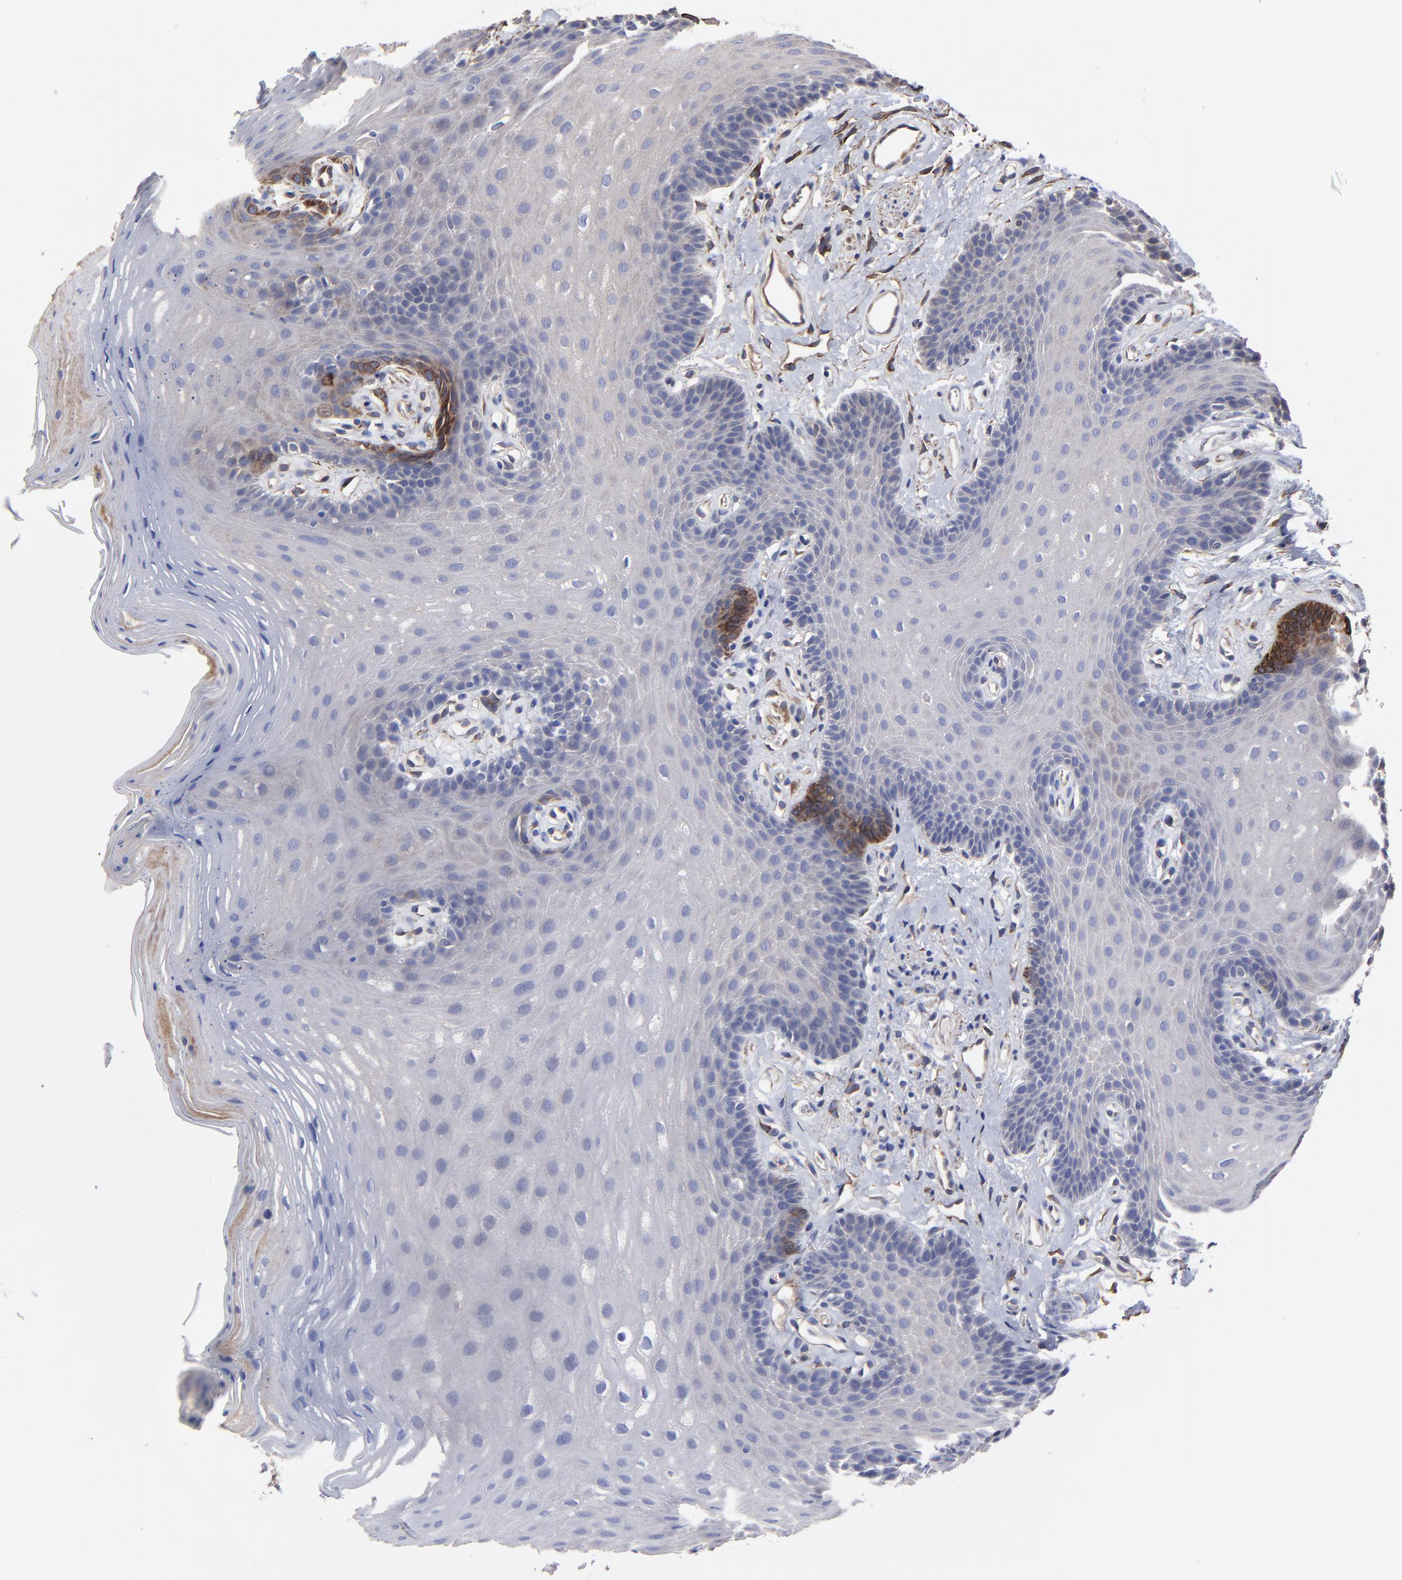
{"staining": {"intensity": "strong", "quantity": "<25%", "location": "cytoplasmic/membranous"}, "tissue": "oral mucosa", "cell_type": "Squamous epithelial cells", "image_type": "normal", "snomed": [{"axis": "morphology", "description": "Normal tissue, NOS"}, {"axis": "topography", "description": "Oral tissue"}], "caption": "This is an image of immunohistochemistry (IHC) staining of benign oral mucosa, which shows strong staining in the cytoplasmic/membranous of squamous epithelial cells.", "gene": "CILP", "patient": {"sex": "male", "age": 62}}